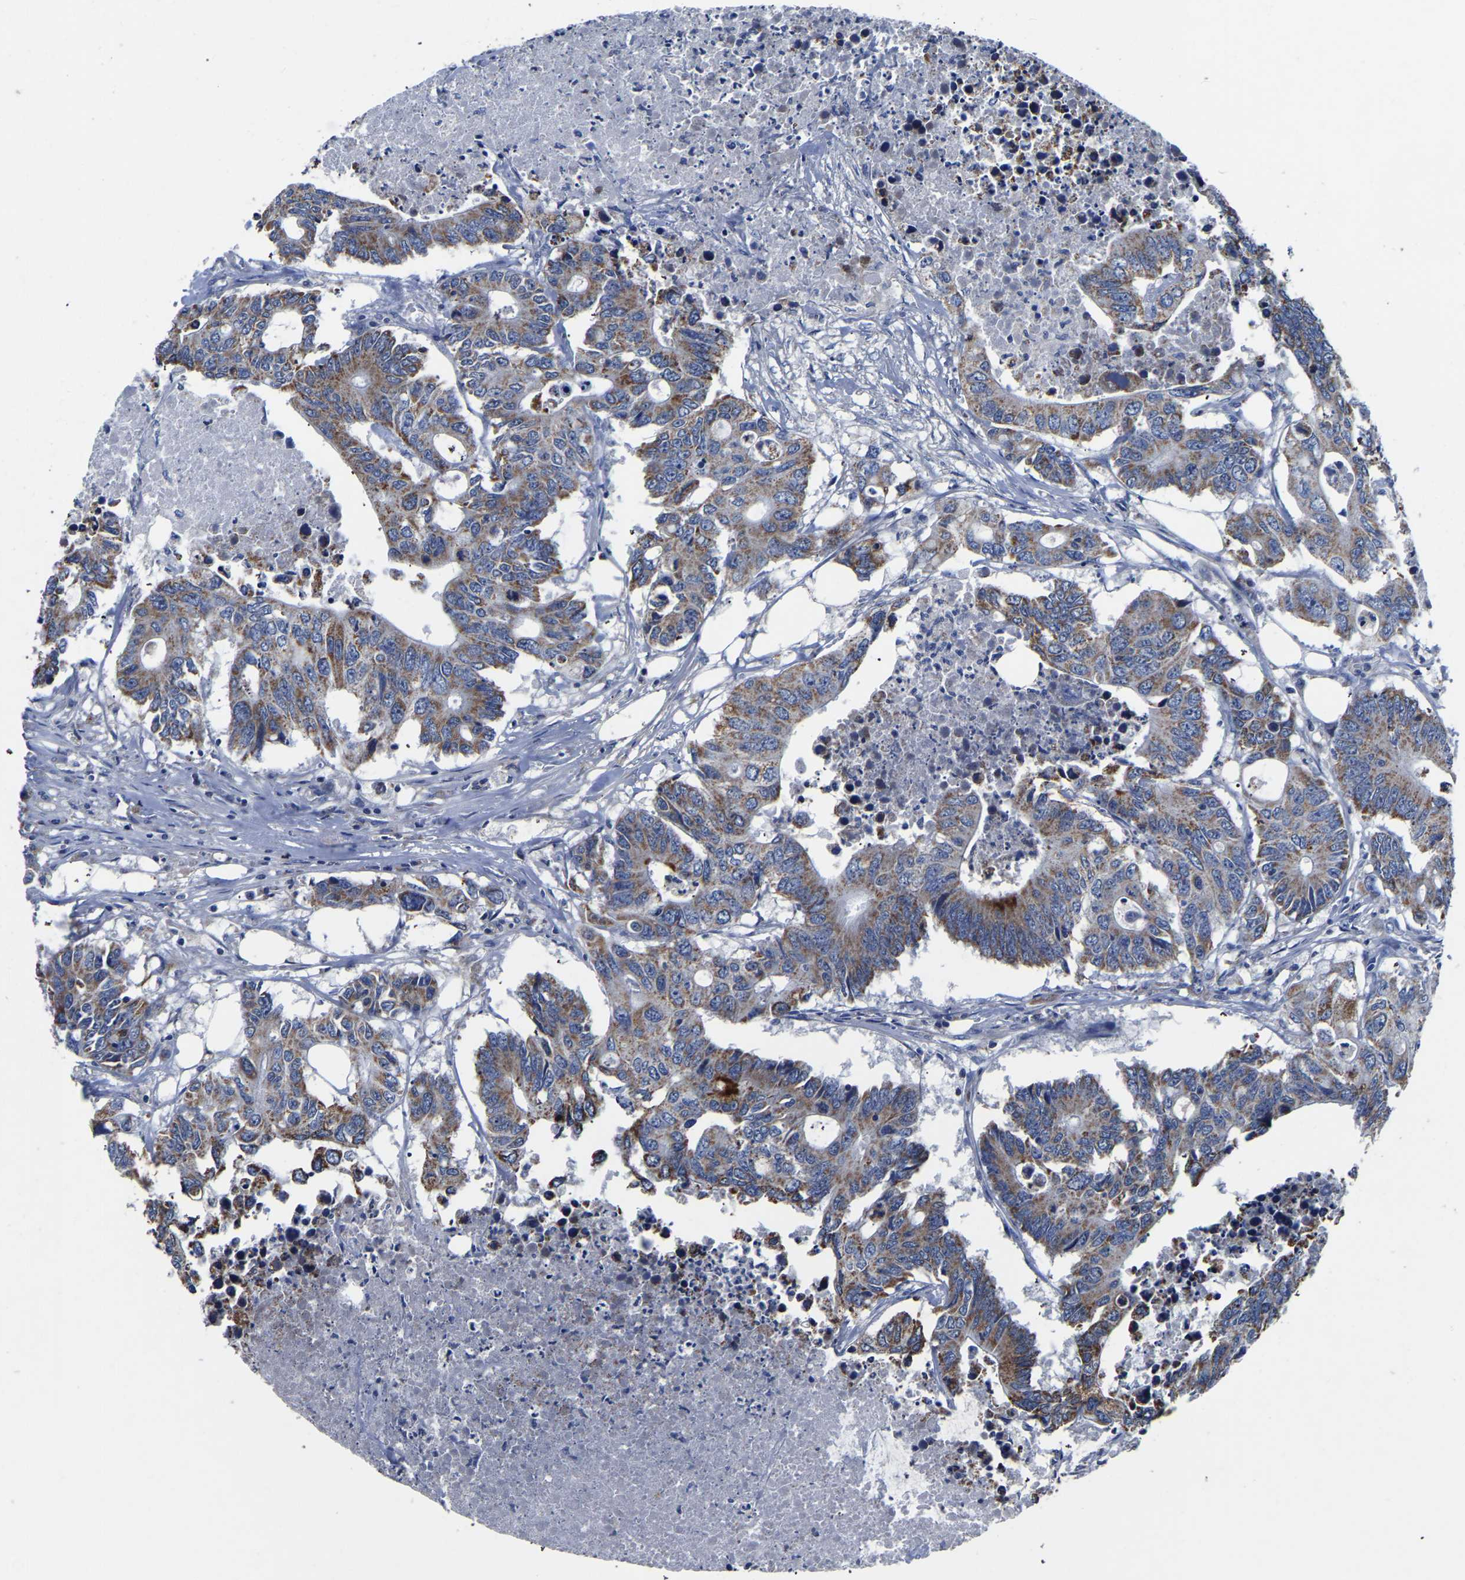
{"staining": {"intensity": "moderate", "quantity": ">75%", "location": "cytoplasmic/membranous"}, "tissue": "colorectal cancer", "cell_type": "Tumor cells", "image_type": "cancer", "snomed": [{"axis": "morphology", "description": "Adenocarcinoma, NOS"}, {"axis": "topography", "description": "Colon"}], "caption": "Adenocarcinoma (colorectal) stained with a protein marker exhibits moderate staining in tumor cells.", "gene": "FGD5", "patient": {"sex": "male", "age": 71}}